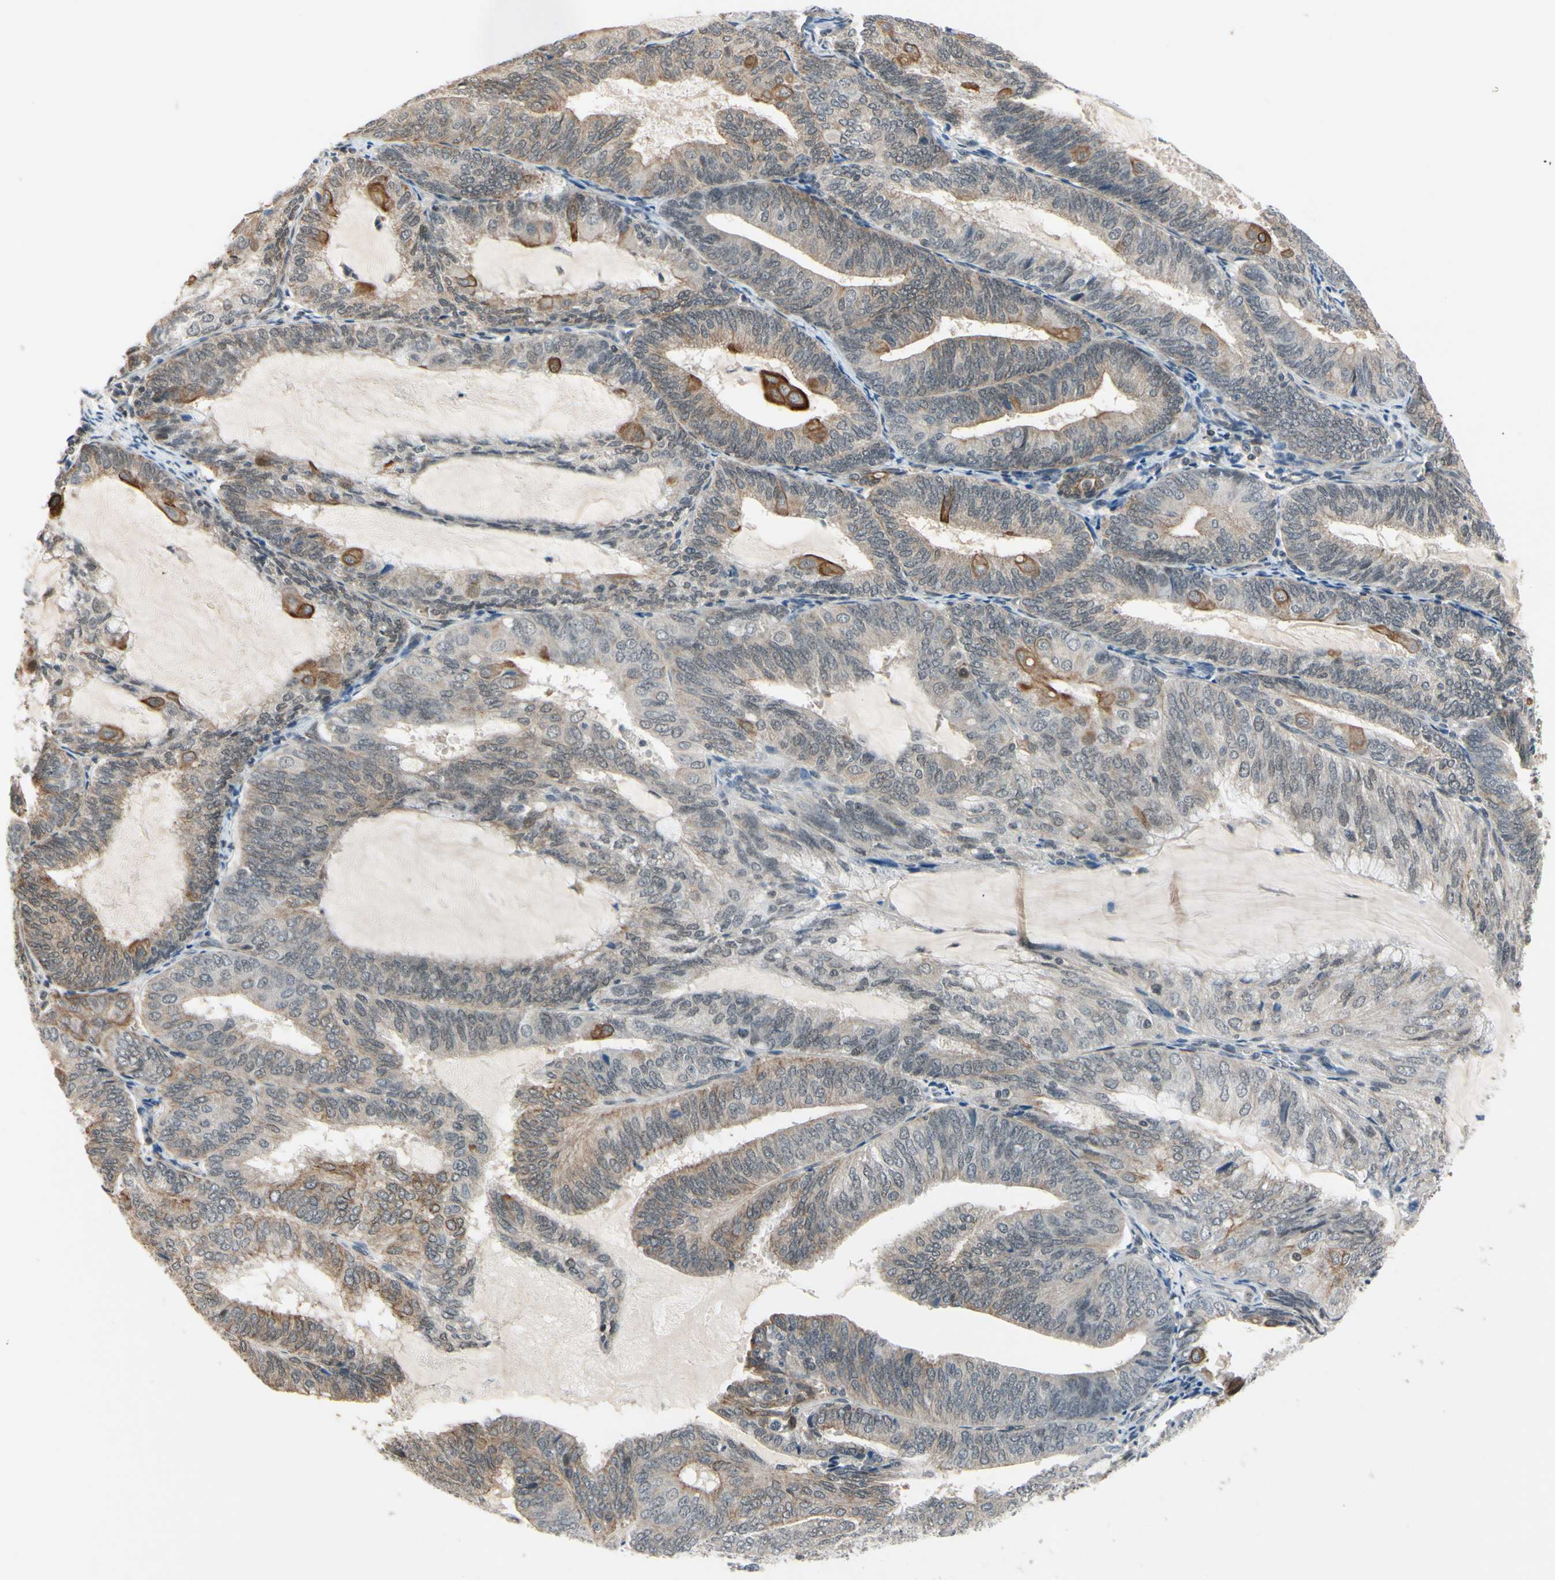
{"staining": {"intensity": "weak", "quantity": "25%-75%", "location": "cytoplasmic/membranous"}, "tissue": "endometrial cancer", "cell_type": "Tumor cells", "image_type": "cancer", "snomed": [{"axis": "morphology", "description": "Adenocarcinoma, NOS"}, {"axis": "topography", "description": "Endometrium"}], "caption": "Immunohistochemical staining of adenocarcinoma (endometrial) reveals low levels of weak cytoplasmic/membranous protein expression in approximately 25%-75% of tumor cells.", "gene": "TAF12", "patient": {"sex": "female", "age": 81}}